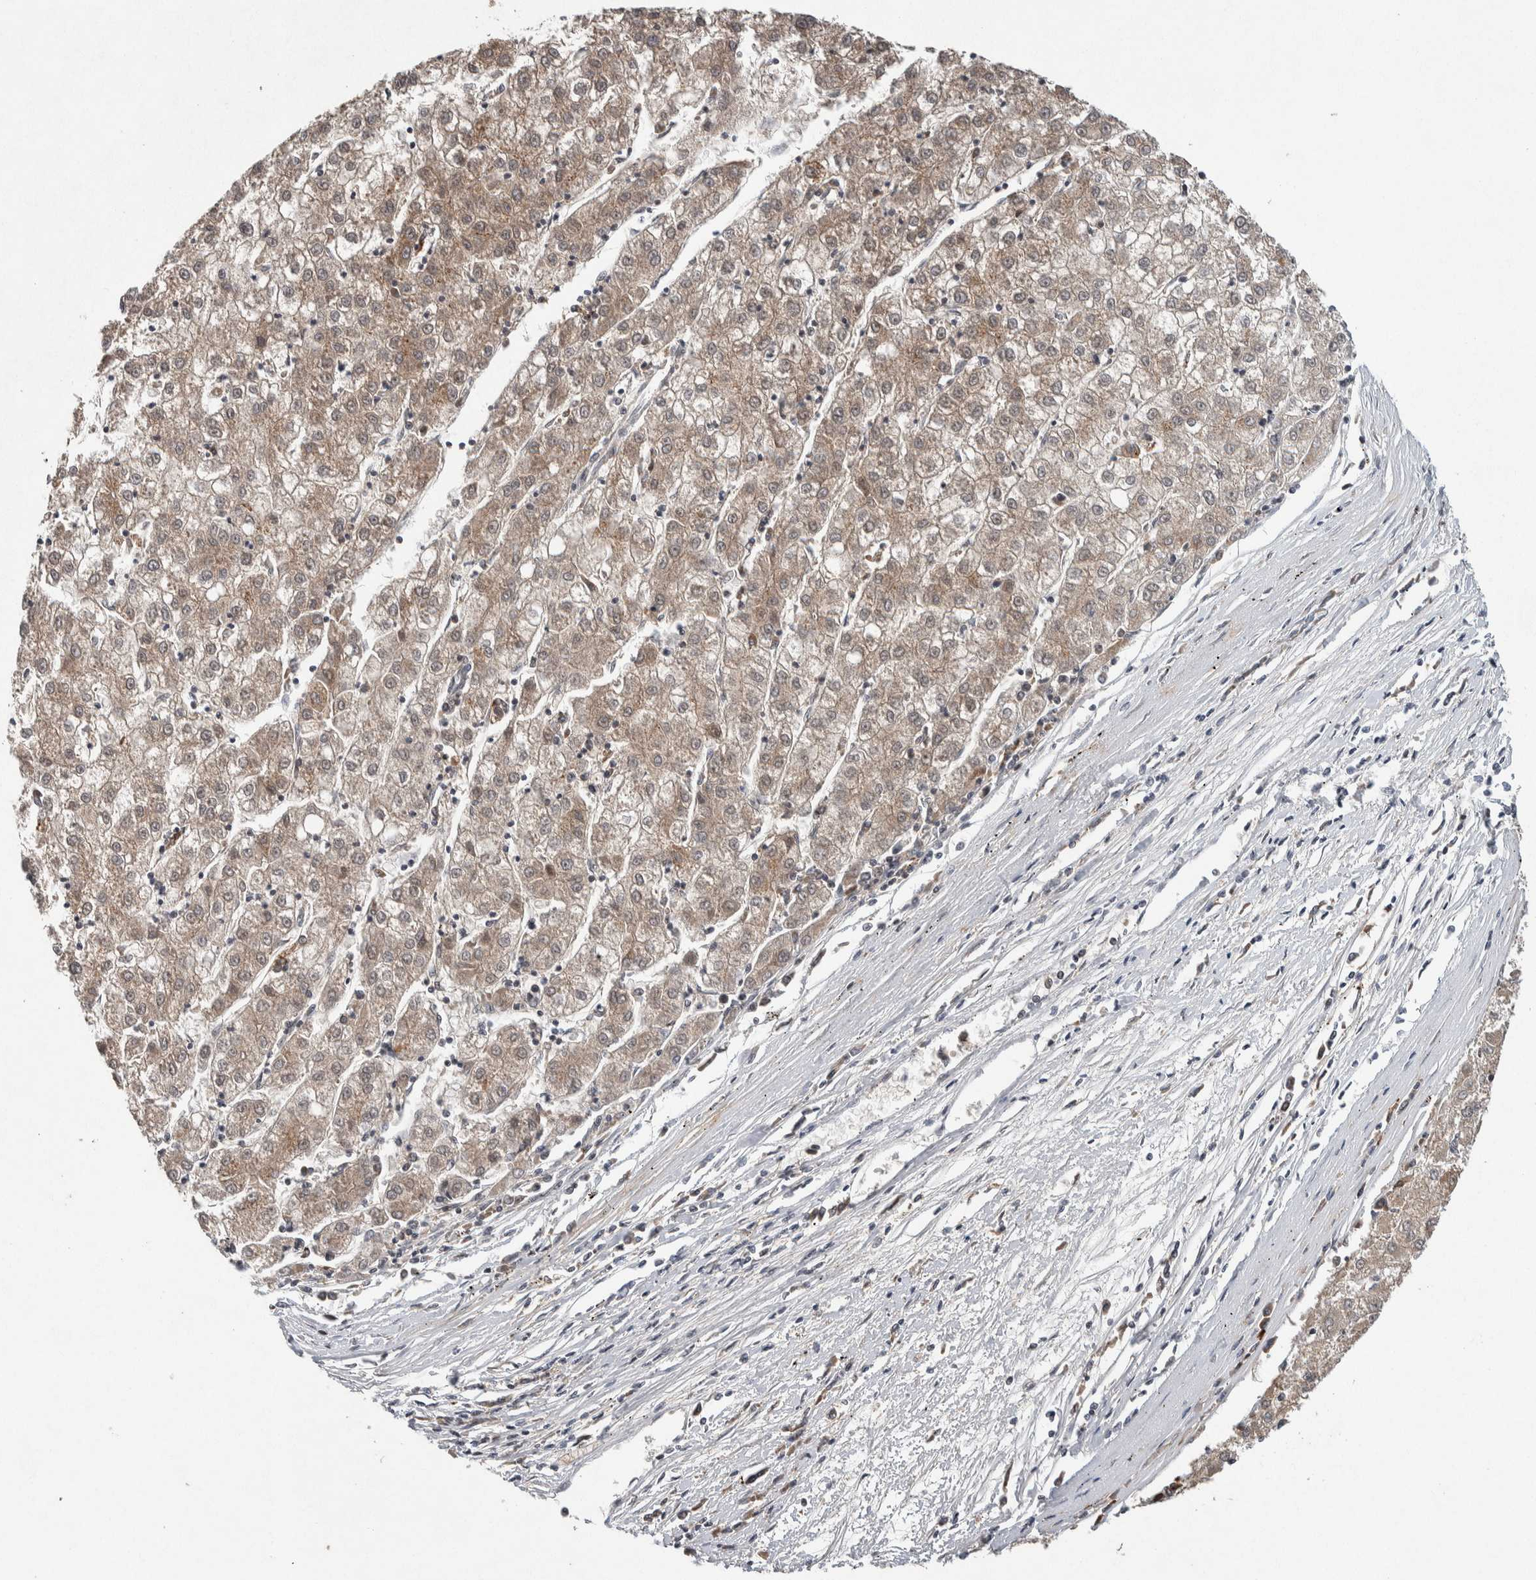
{"staining": {"intensity": "weak", "quantity": ">75%", "location": "cytoplasmic/membranous"}, "tissue": "liver cancer", "cell_type": "Tumor cells", "image_type": "cancer", "snomed": [{"axis": "morphology", "description": "Carcinoma, Hepatocellular, NOS"}, {"axis": "topography", "description": "Liver"}], "caption": "Immunohistochemical staining of liver hepatocellular carcinoma demonstrates weak cytoplasmic/membranous protein staining in approximately >75% of tumor cells. (Stains: DAB in brown, nuclei in blue, Microscopy: brightfield microscopy at high magnification).", "gene": "KCNK1", "patient": {"sex": "male", "age": 72}}